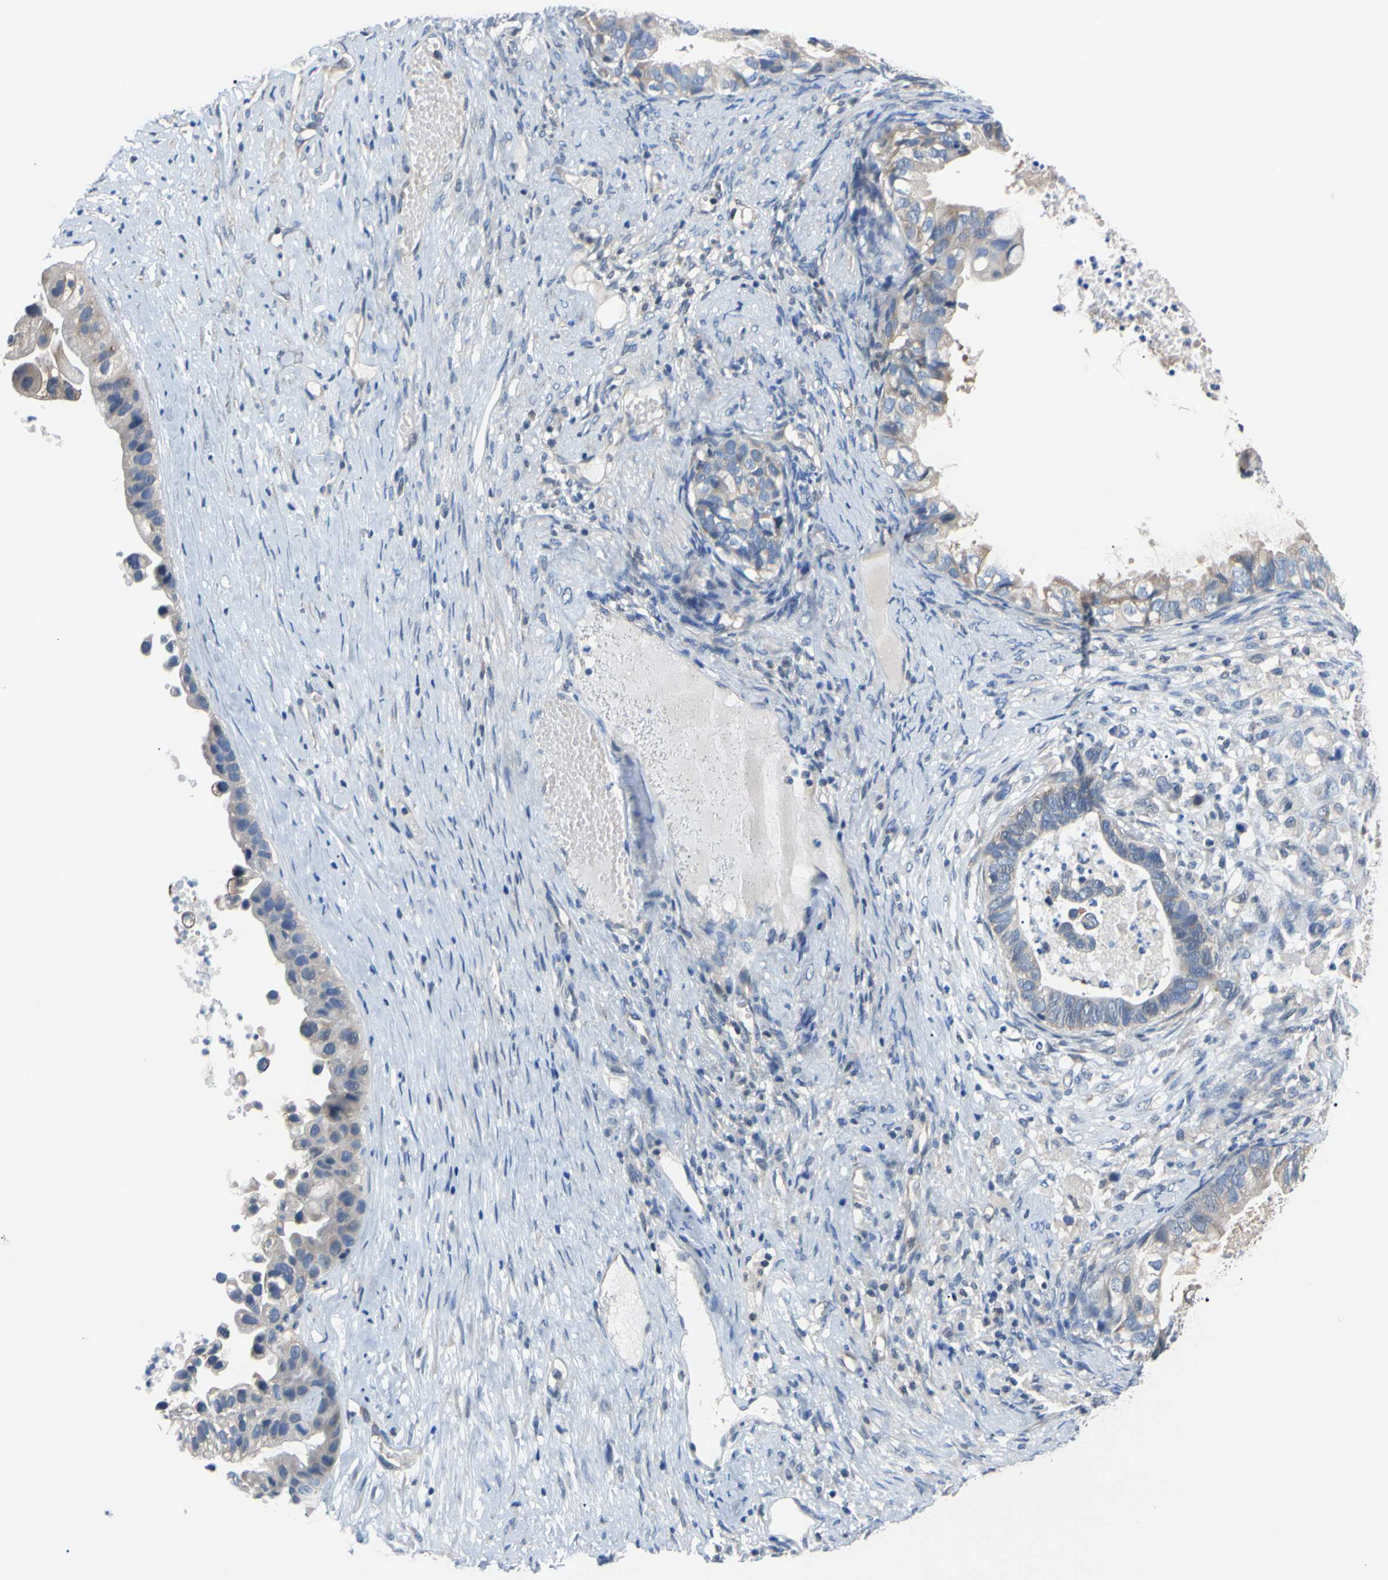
{"staining": {"intensity": "weak", "quantity": ">75%", "location": "cytoplasmic/membranous"}, "tissue": "ovarian cancer", "cell_type": "Tumor cells", "image_type": "cancer", "snomed": [{"axis": "morphology", "description": "Cystadenocarcinoma, mucinous, NOS"}, {"axis": "topography", "description": "Ovary"}], "caption": "There is low levels of weak cytoplasmic/membranous staining in tumor cells of ovarian cancer (mucinous cystadenocarcinoma), as demonstrated by immunohistochemical staining (brown color).", "gene": "RARS1", "patient": {"sex": "female", "age": 80}}